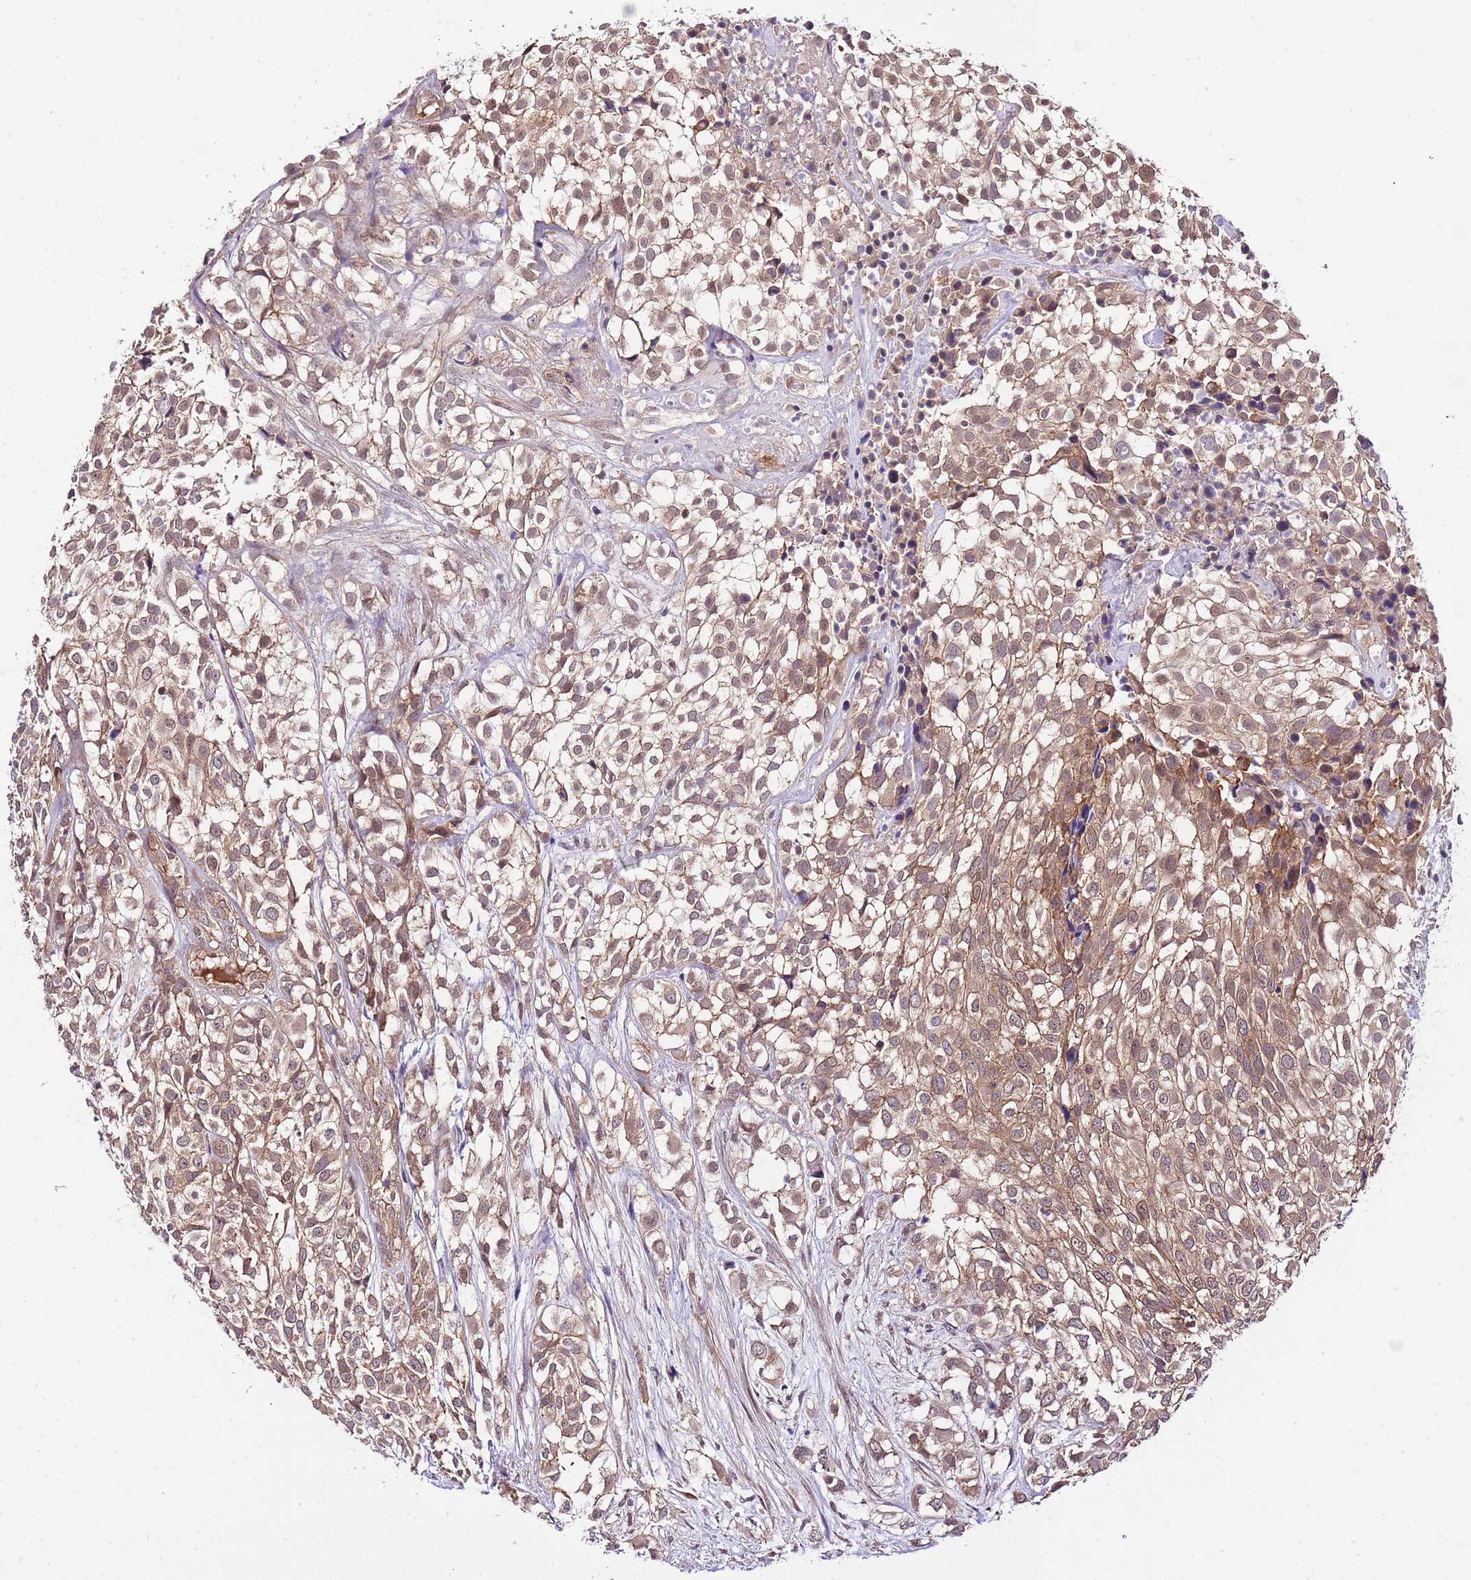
{"staining": {"intensity": "moderate", "quantity": ">75%", "location": "cytoplasmic/membranous"}, "tissue": "urothelial cancer", "cell_type": "Tumor cells", "image_type": "cancer", "snomed": [{"axis": "morphology", "description": "Urothelial carcinoma, High grade"}, {"axis": "topography", "description": "Urinary bladder"}], "caption": "Immunohistochemistry image of neoplastic tissue: human urothelial cancer stained using immunohistochemistry reveals medium levels of moderate protein expression localized specifically in the cytoplasmic/membranous of tumor cells, appearing as a cytoplasmic/membranous brown color.", "gene": "DONSON", "patient": {"sex": "male", "age": 56}}